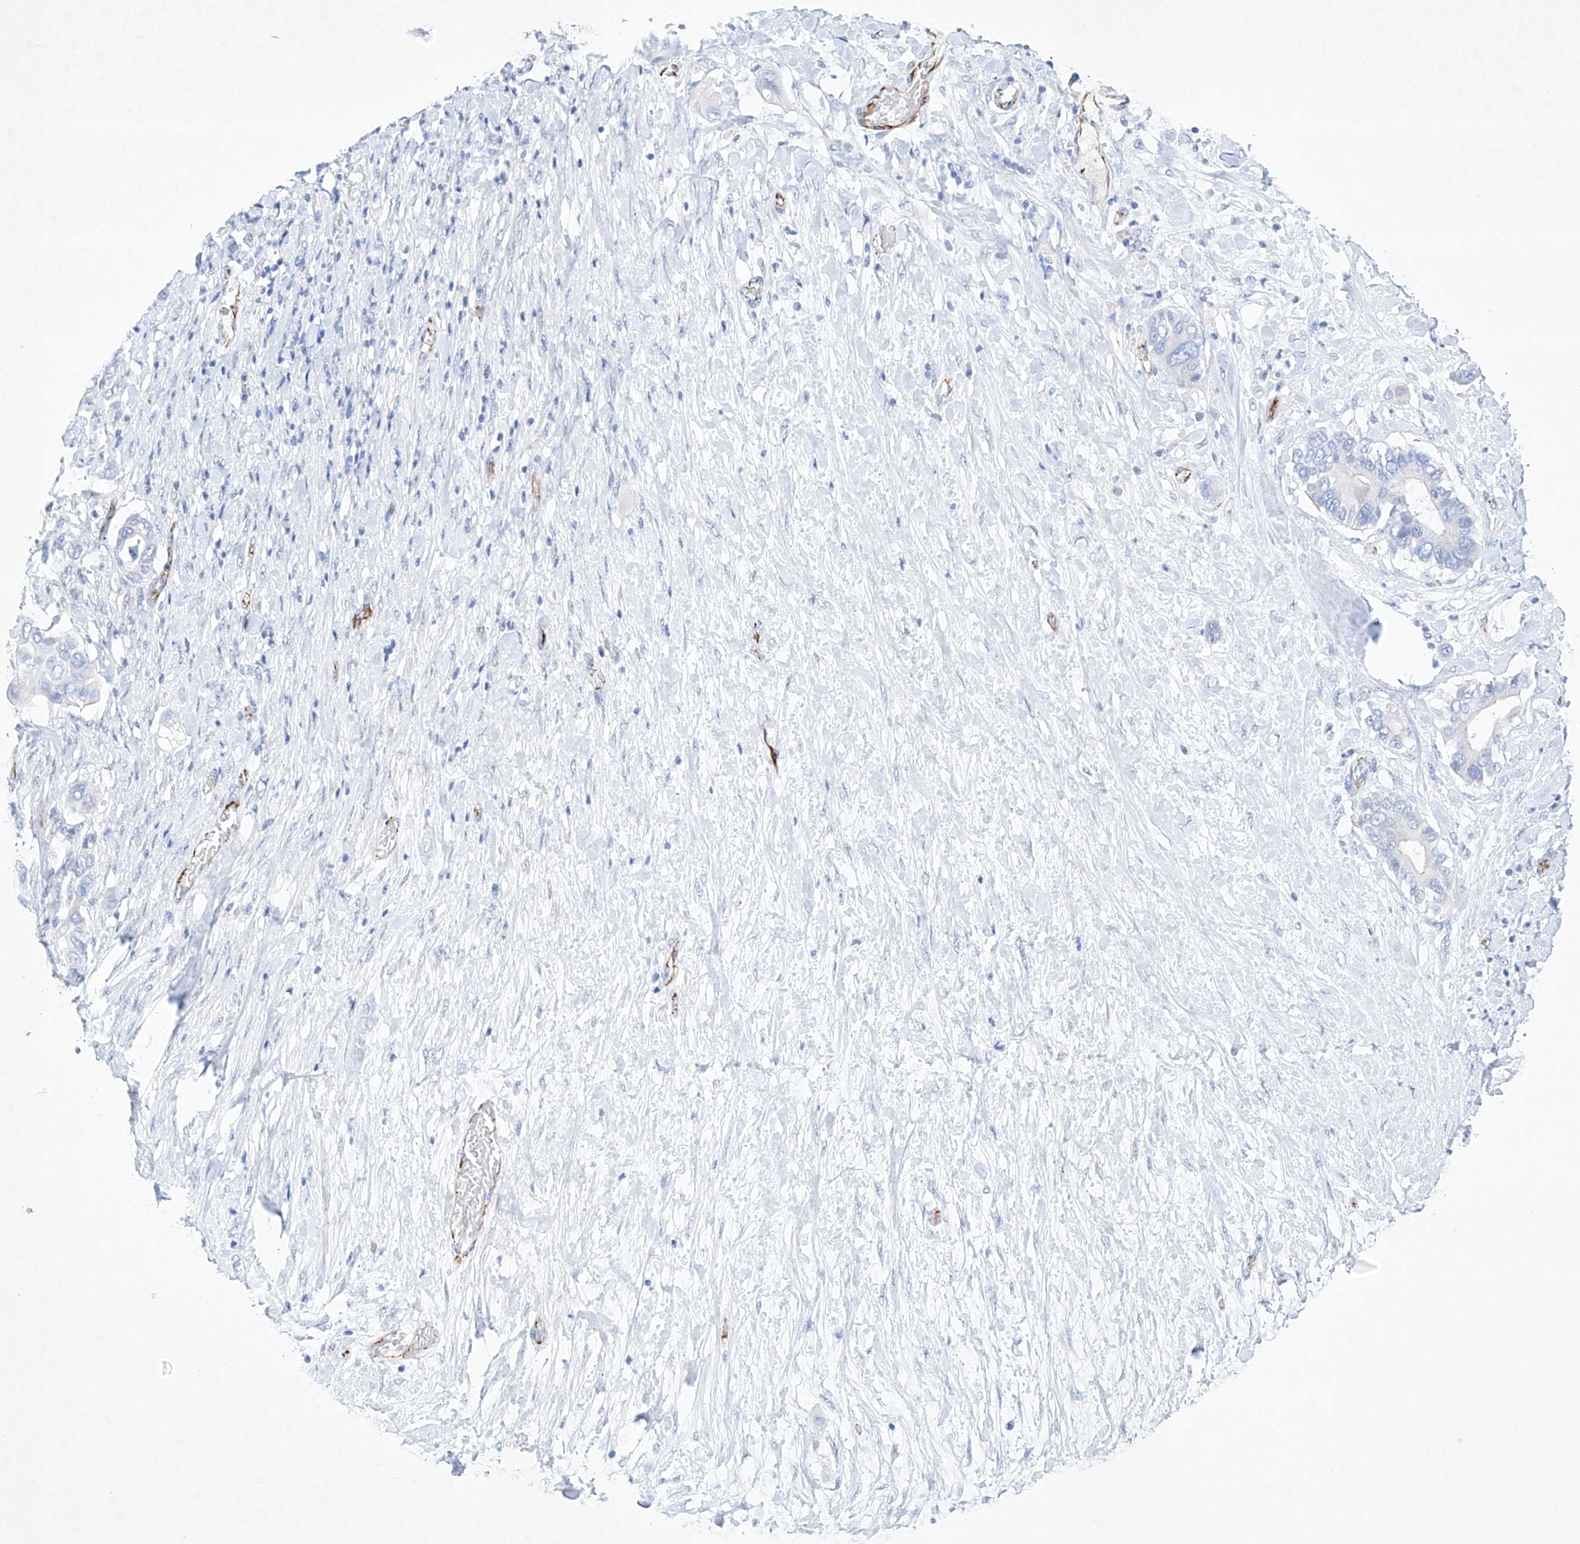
{"staining": {"intensity": "negative", "quantity": "none", "location": "none"}, "tissue": "pancreatic cancer", "cell_type": "Tumor cells", "image_type": "cancer", "snomed": [{"axis": "morphology", "description": "Adenocarcinoma, NOS"}, {"axis": "topography", "description": "Pancreas"}], "caption": "There is no significant positivity in tumor cells of adenocarcinoma (pancreatic).", "gene": "ETV7", "patient": {"sex": "male", "age": 68}}